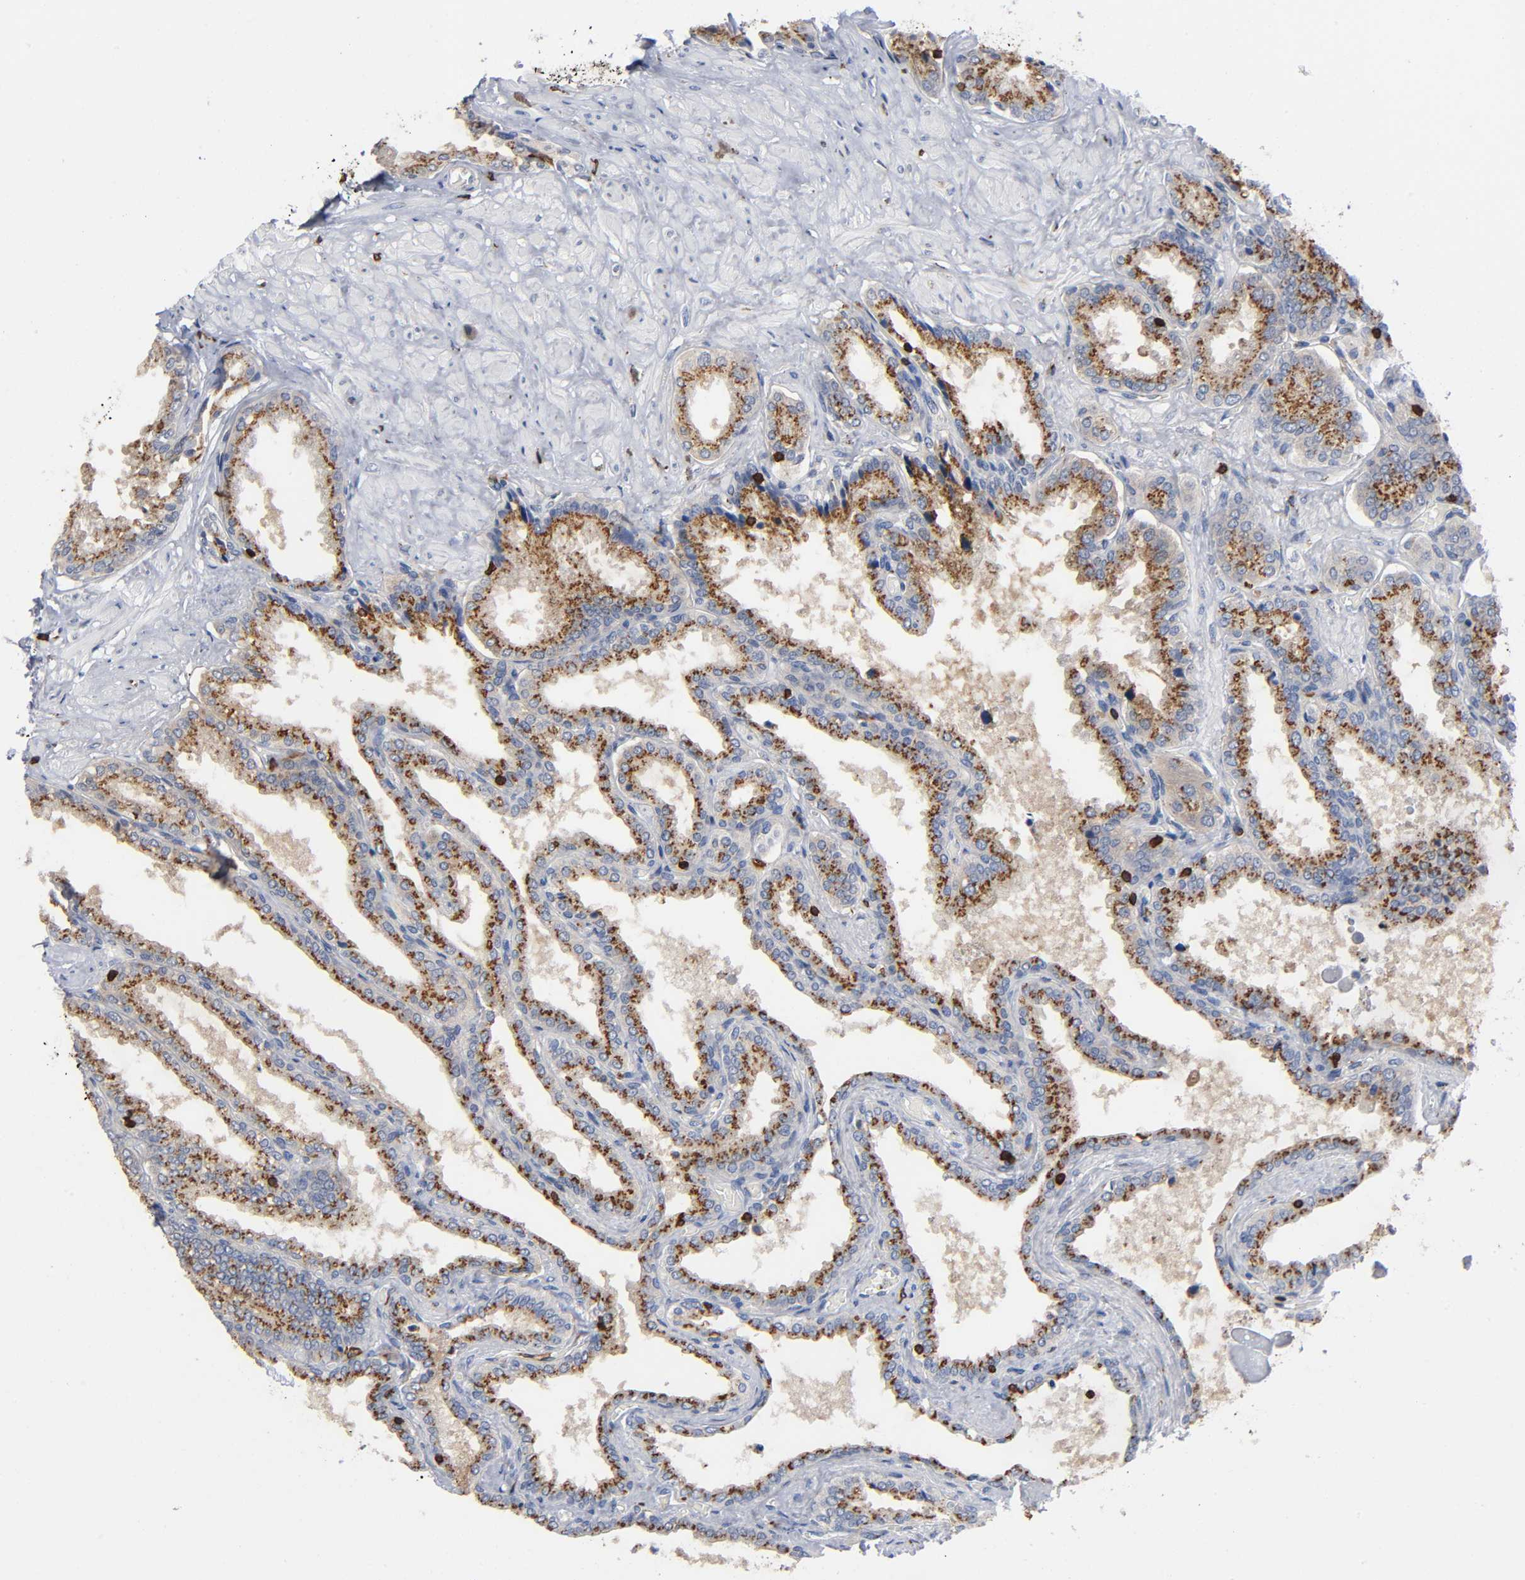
{"staining": {"intensity": "moderate", "quantity": ">75%", "location": "cytoplasmic/membranous"}, "tissue": "seminal vesicle", "cell_type": "Glandular cells", "image_type": "normal", "snomed": [{"axis": "morphology", "description": "Normal tissue, NOS"}, {"axis": "topography", "description": "Seminal veicle"}], "caption": "High-power microscopy captured an IHC photomicrograph of unremarkable seminal vesicle, revealing moderate cytoplasmic/membranous staining in approximately >75% of glandular cells.", "gene": "CAPN10", "patient": {"sex": "male", "age": 46}}